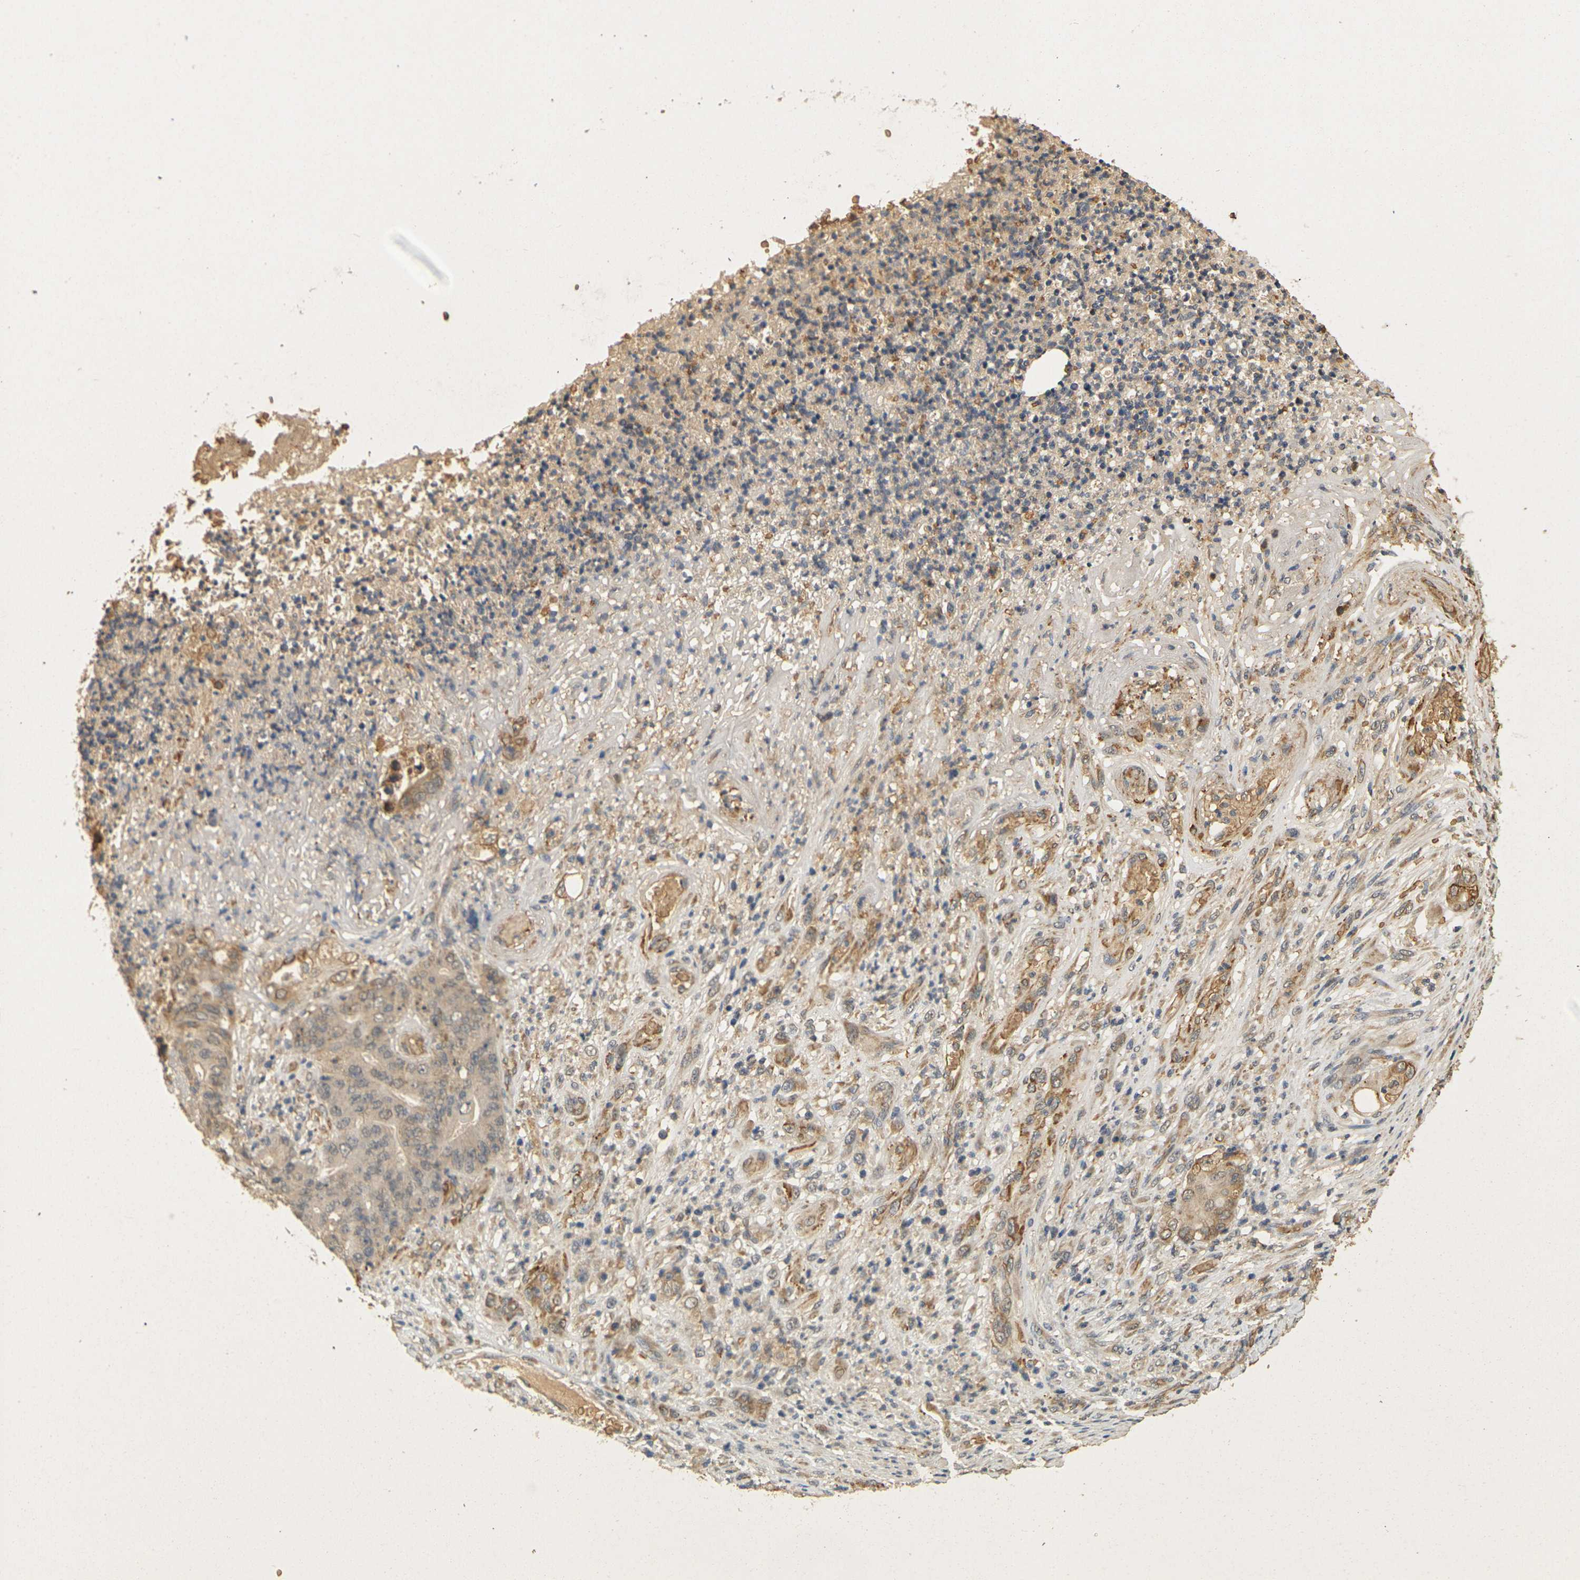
{"staining": {"intensity": "weak", "quantity": "<25%", "location": "cytoplasmic/membranous"}, "tissue": "stomach cancer", "cell_type": "Tumor cells", "image_type": "cancer", "snomed": [{"axis": "morphology", "description": "Adenocarcinoma, NOS"}, {"axis": "topography", "description": "Stomach"}], "caption": "Tumor cells show no significant staining in stomach adenocarcinoma. (Brightfield microscopy of DAB (3,3'-diaminobenzidine) immunohistochemistry at high magnification).", "gene": "MEGF9", "patient": {"sex": "female", "age": 73}}